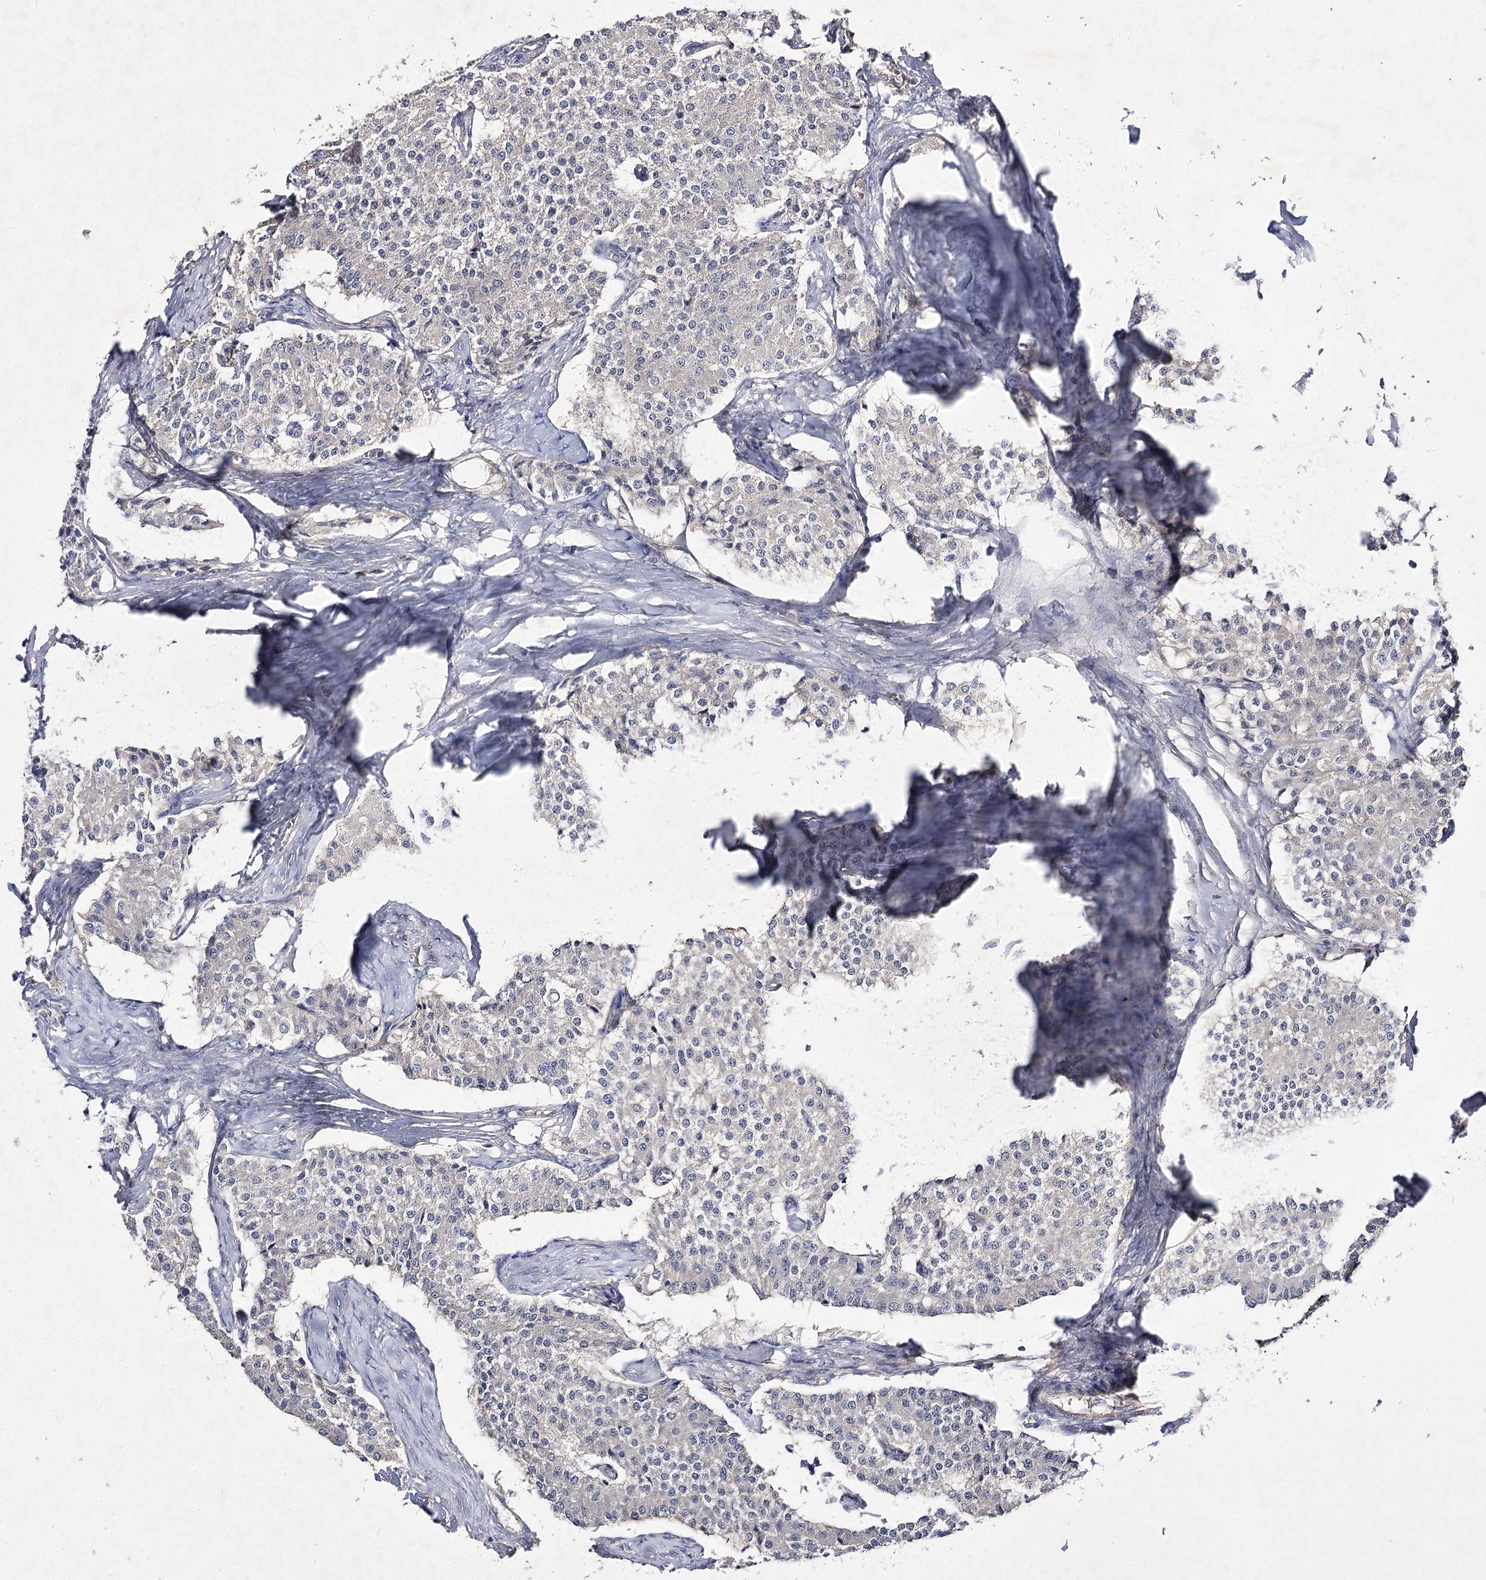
{"staining": {"intensity": "negative", "quantity": "none", "location": "none"}, "tissue": "carcinoid", "cell_type": "Tumor cells", "image_type": "cancer", "snomed": [{"axis": "morphology", "description": "Carcinoid, malignant, NOS"}, {"axis": "topography", "description": "Colon"}], "caption": "Tumor cells are negative for brown protein staining in carcinoid. The staining was performed using DAB to visualize the protein expression in brown, while the nuclei were stained in blue with hematoxylin (Magnification: 20x).", "gene": "BCR", "patient": {"sex": "female", "age": 52}}